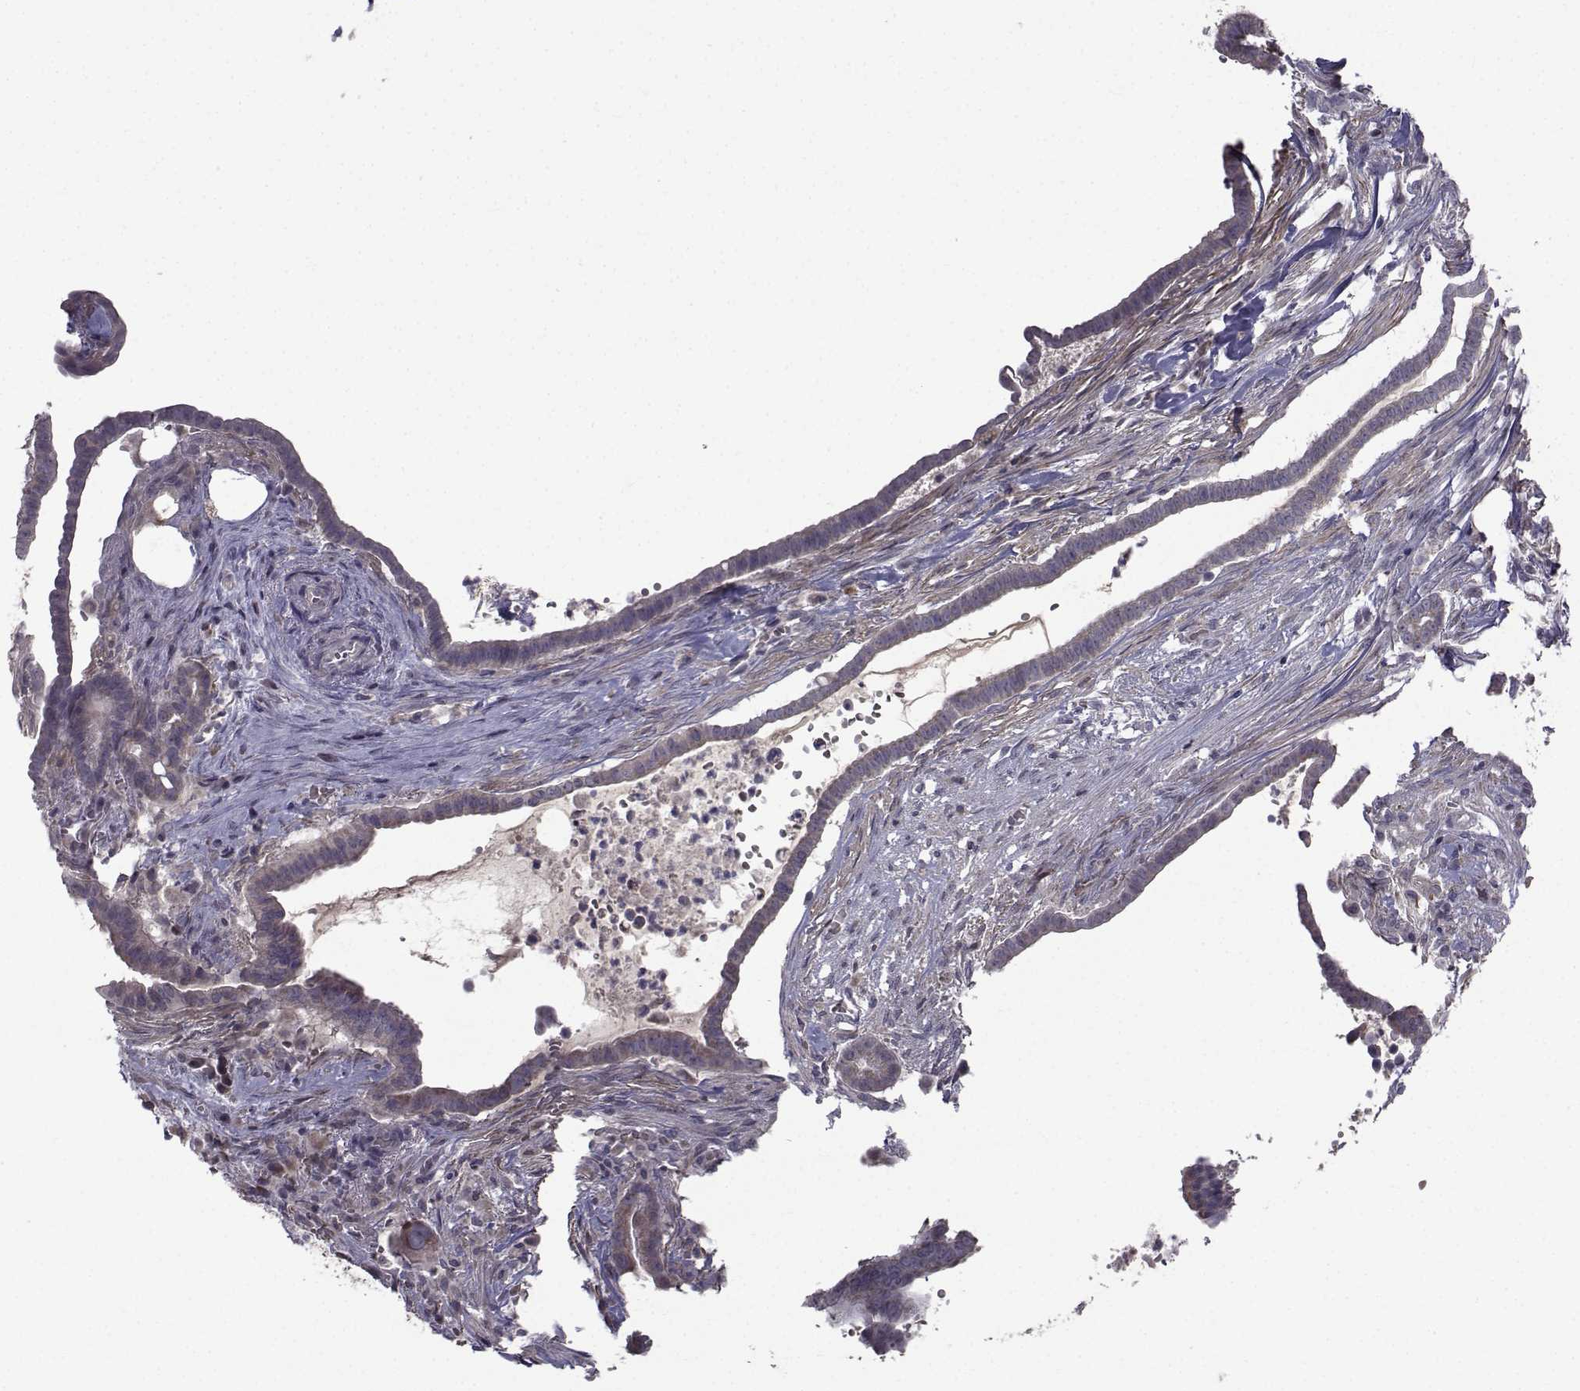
{"staining": {"intensity": "negative", "quantity": "none", "location": "none"}, "tissue": "pancreatic cancer", "cell_type": "Tumor cells", "image_type": "cancer", "snomed": [{"axis": "morphology", "description": "Adenocarcinoma, NOS"}, {"axis": "topography", "description": "Pancreas"}], "caption": "There is no significant positivity in tumor cells of adenocarcinoma (pancreatic).", "gene": "FDXR", "patient": {"sex": "male", "age": 61}}